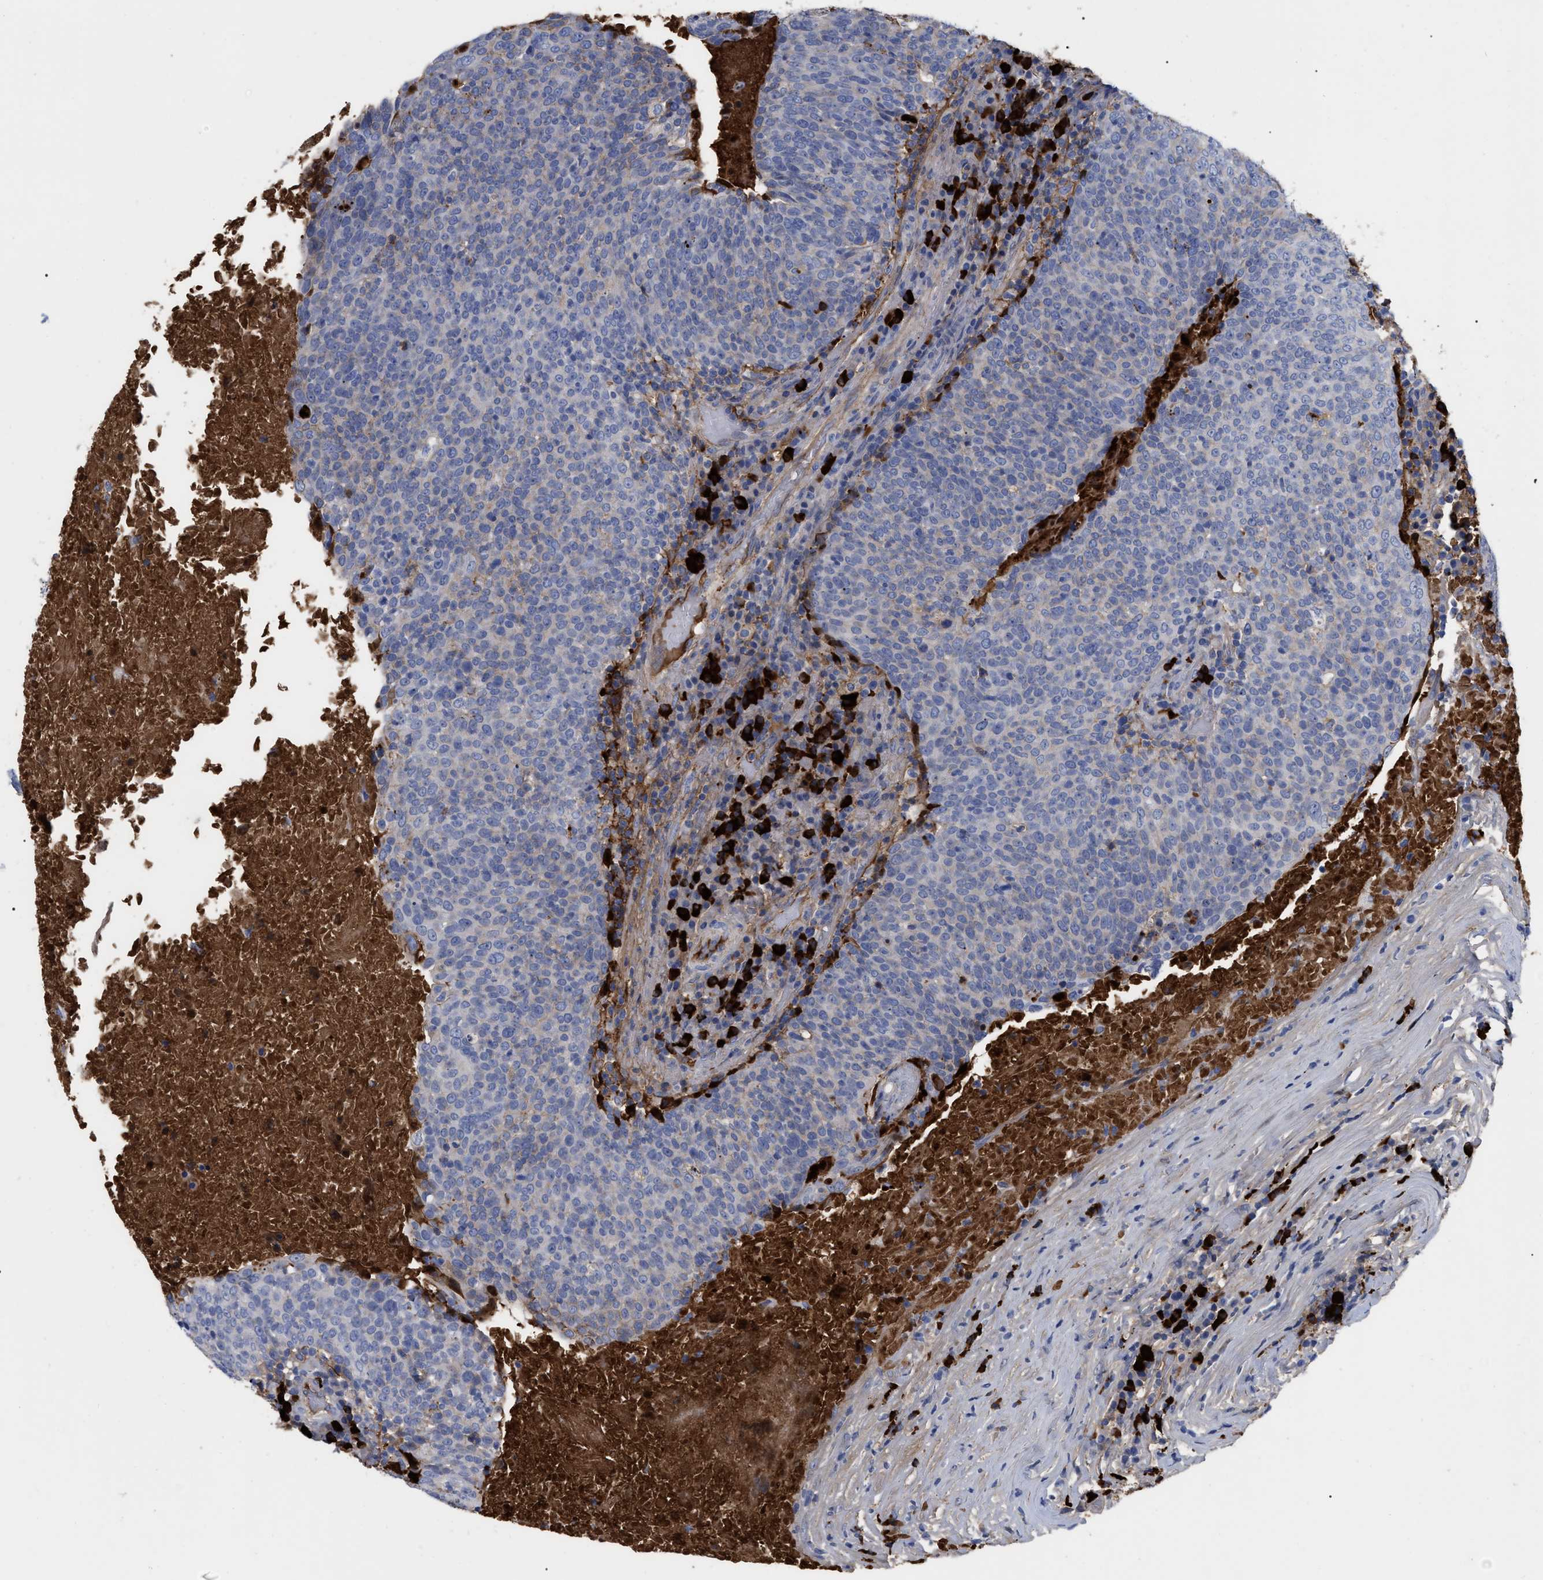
{"staining": {"intensity": "negative", "quantity": "none", "location": "none"}, "tissue": "head and neck cancer", "cell_type": "Tumor cells", "image_type": "cancer", "snomed": [{"axis": "morphology", "description": "Squamous cell carcinoma, NOS"}, {"axis": "morphology", "description": "Squamous cell carcinoma, metastatic, NOS"}, {"axis": "topography", "description": "Lymph node"}, {"axis": "topography", "description": "Head-Neck"}], "caption": "Protein analysis of head and neck cancer (squamous cell carcinoma) demonstrates no significant staining in tumor cells.", "gene": "IGHV5-51", "patient": {"sex": "male", "age": 62}}